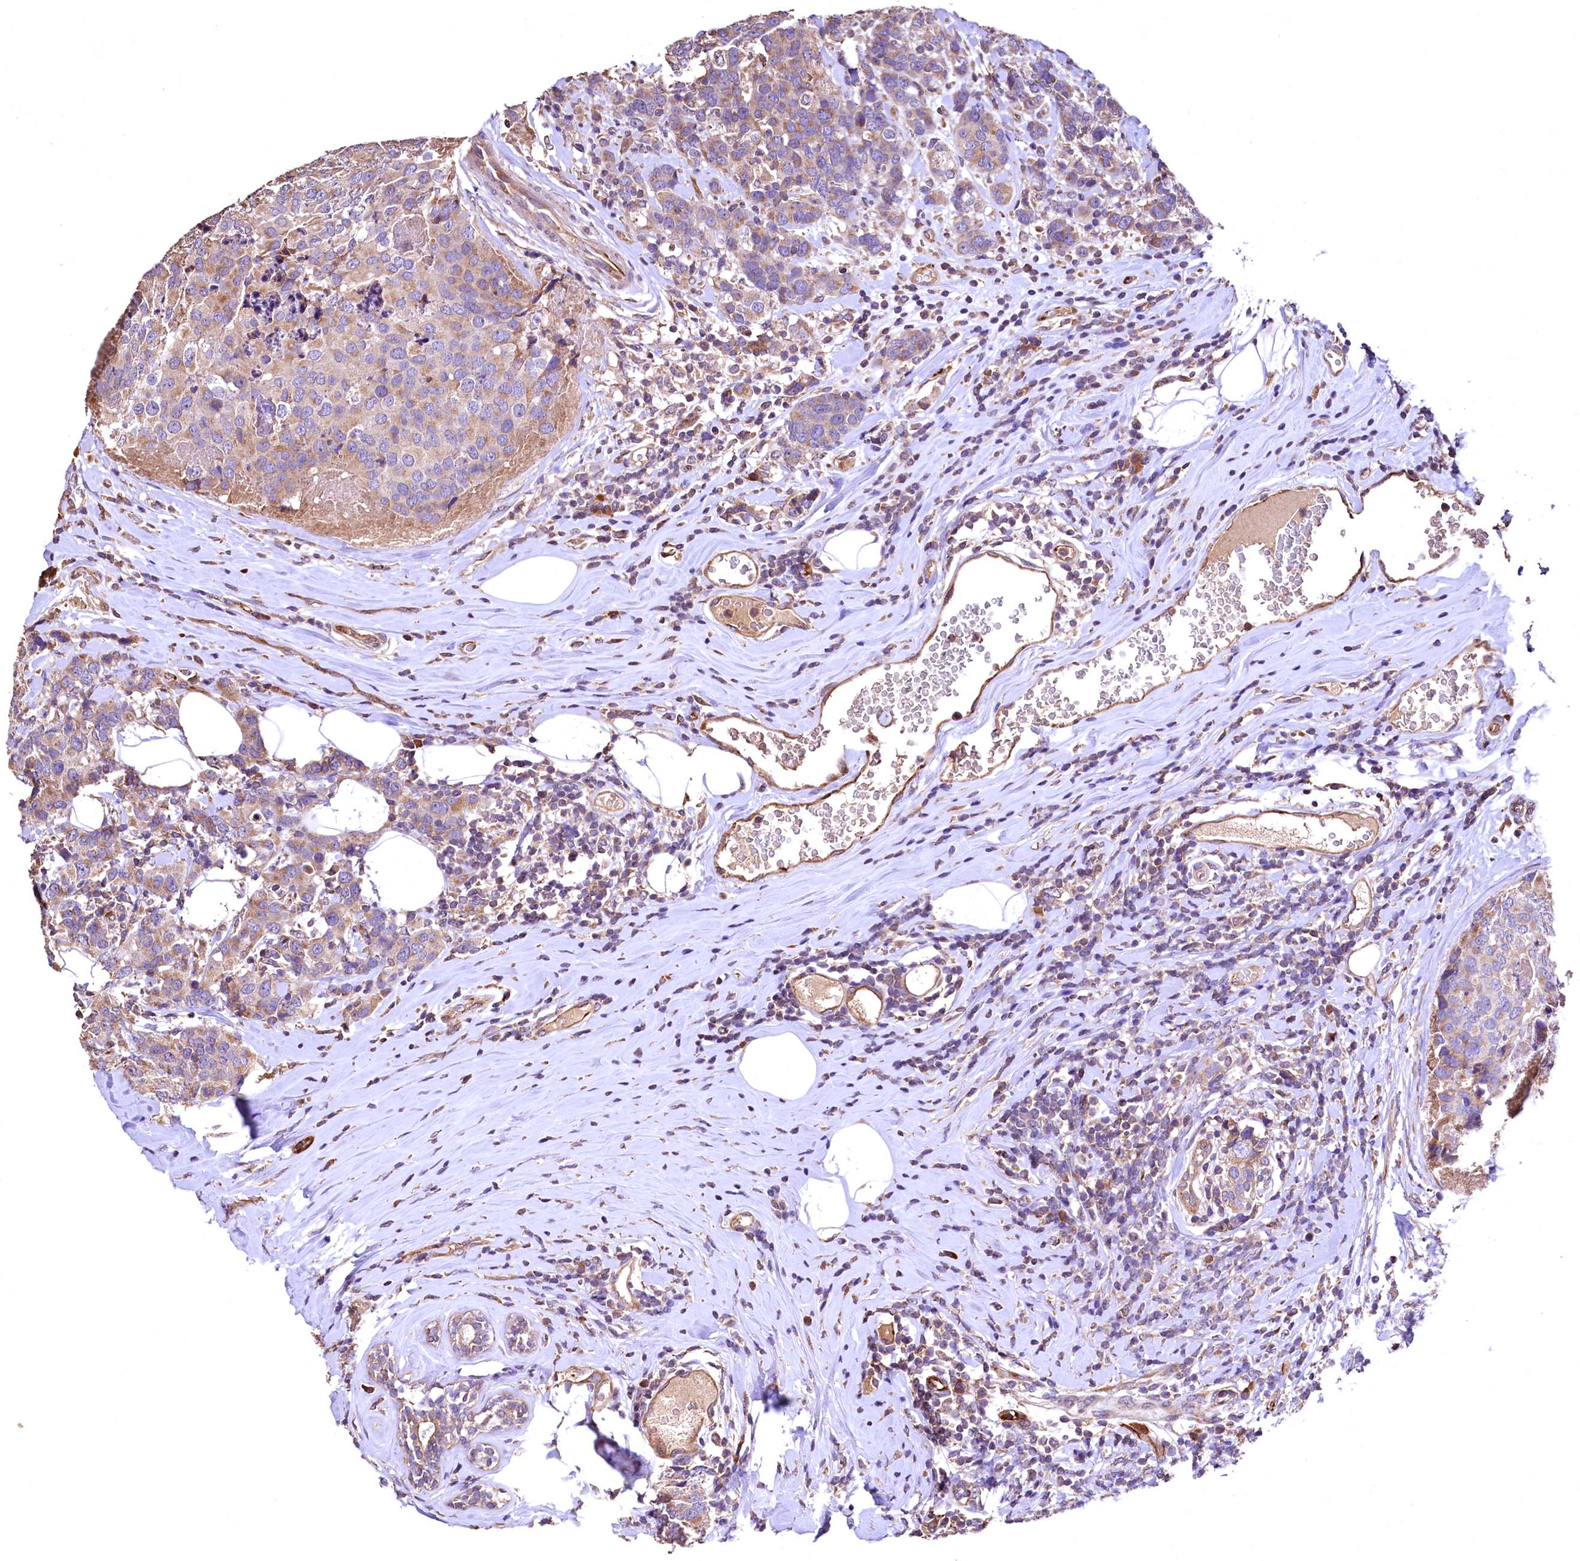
{"staining": {"intensity": "moderate", "quantity": ">75%", "location": "cytoplasmic/membranous"}, "tissue": "breast cancer", "cell_type": "Tumor cells", "image_type": "cancer", "snomed": [{"axis": "morphology", "description": "Lobular carcinoma"}, {"axis": "topography", "description": "Breast"}], "caption": "Immunohistochemistry (IHC) histopathology image of neoplastic tissue: human breast lobular carcinoma stained using immunohistochemistry shows medium levels of moderate protein expression localized specifically in the cytoplasmic/membranous of tumor cells, appearing as a cytoplasmic/membranous brown color.", "gene": "RASSF1", "patient": {"sex": "female", "age": 59}}